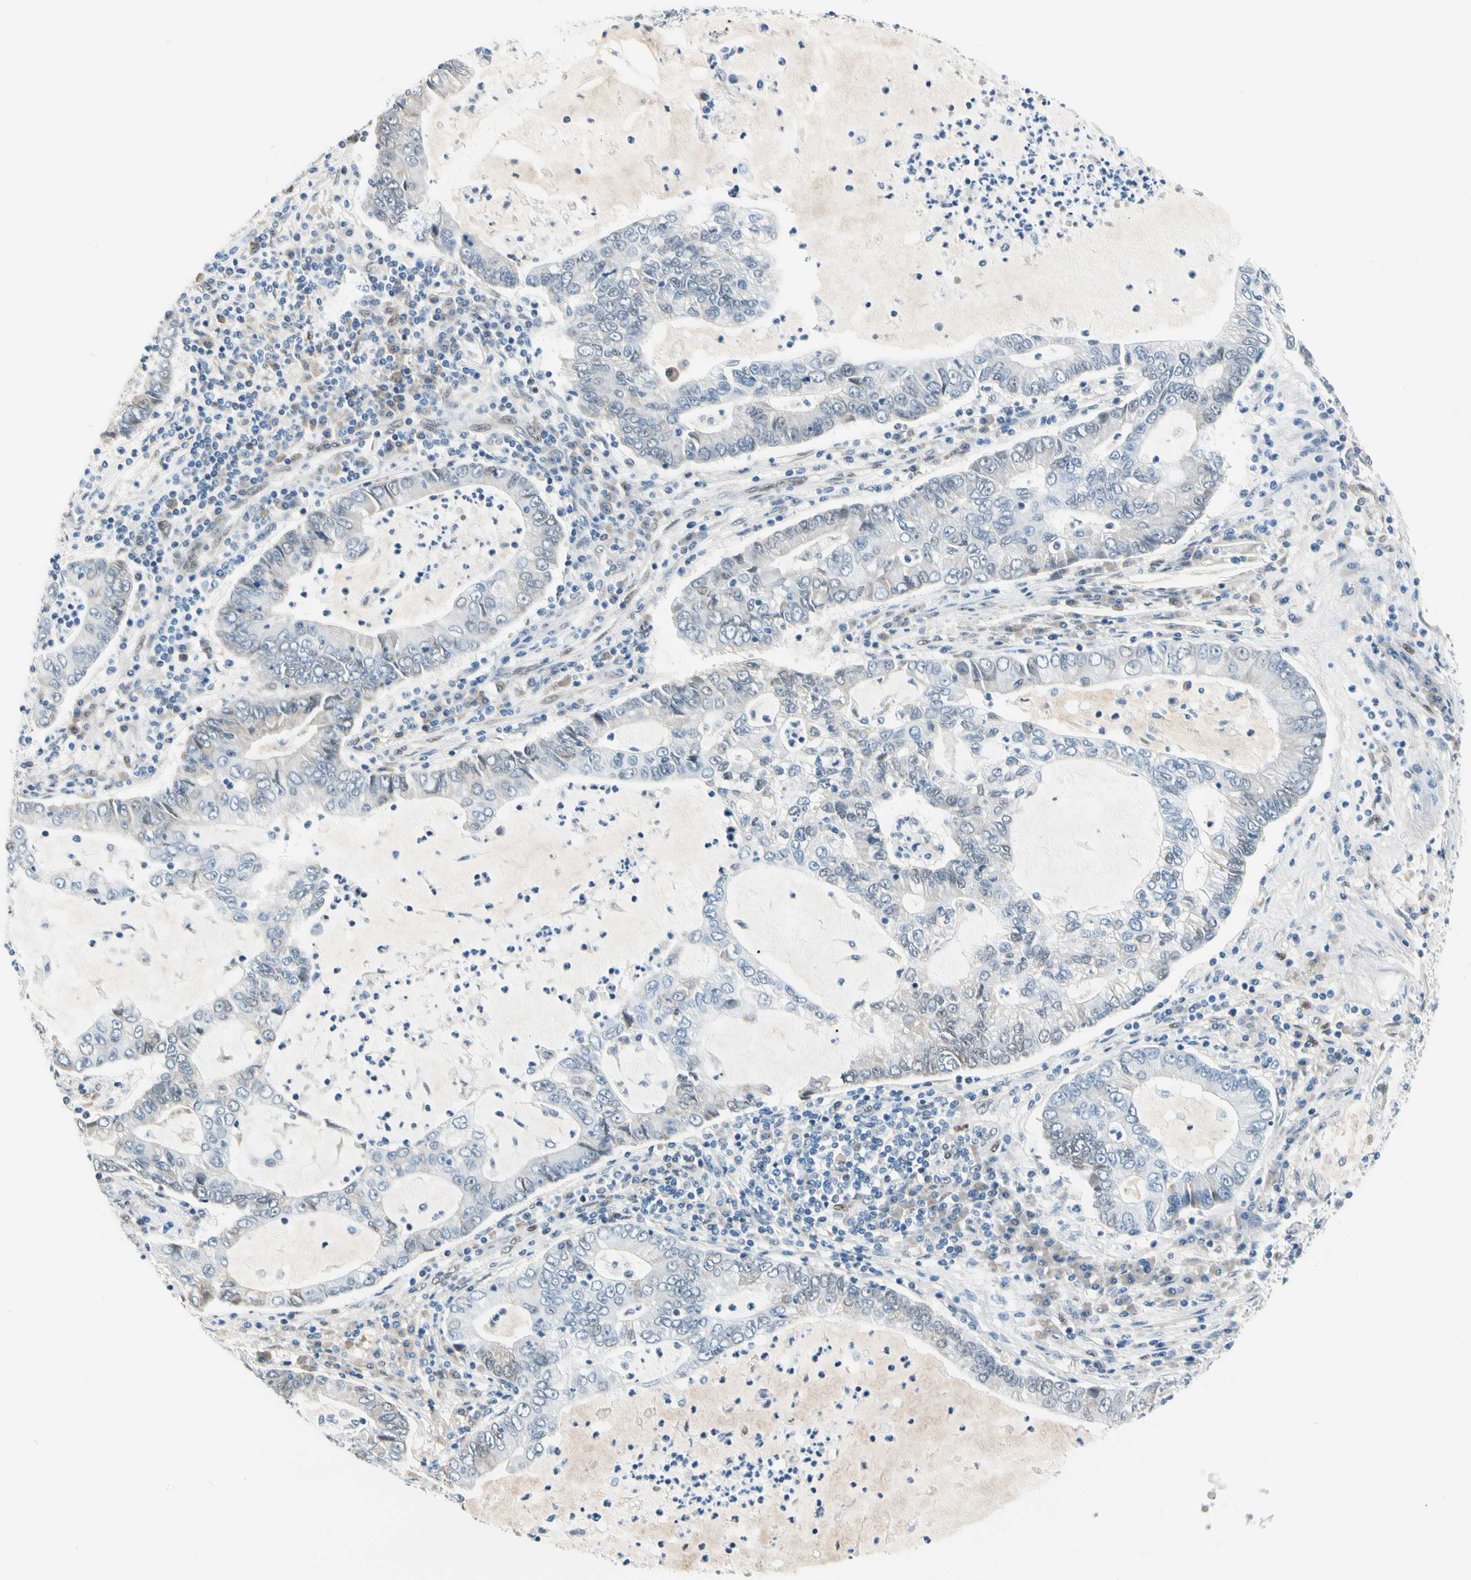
{"staining": {"intensity": "weak", "quantity": "<25%", "location": "cytoplasmic/membranous,nuclear"}, "tissue": "lung cancer", "cell_type": "Tumor cells", "image_type": "cancer", "snomed": [{"axis": "morphology", "description": "Adenocarcinoma, NOS"}, {"axis": "topography", "description": "Lung"}], "caption": "Immunohistochemical staining of human adenocarcinoma (lung) demonstrates no significant positivity in tumor cells. (Brightfield microscopy of DAB (3,3'-diaminobenzidine) immunohistochemistry at high magnification).", "gene": "NFIA", "patient": {"sex": "female", "age": 51}}